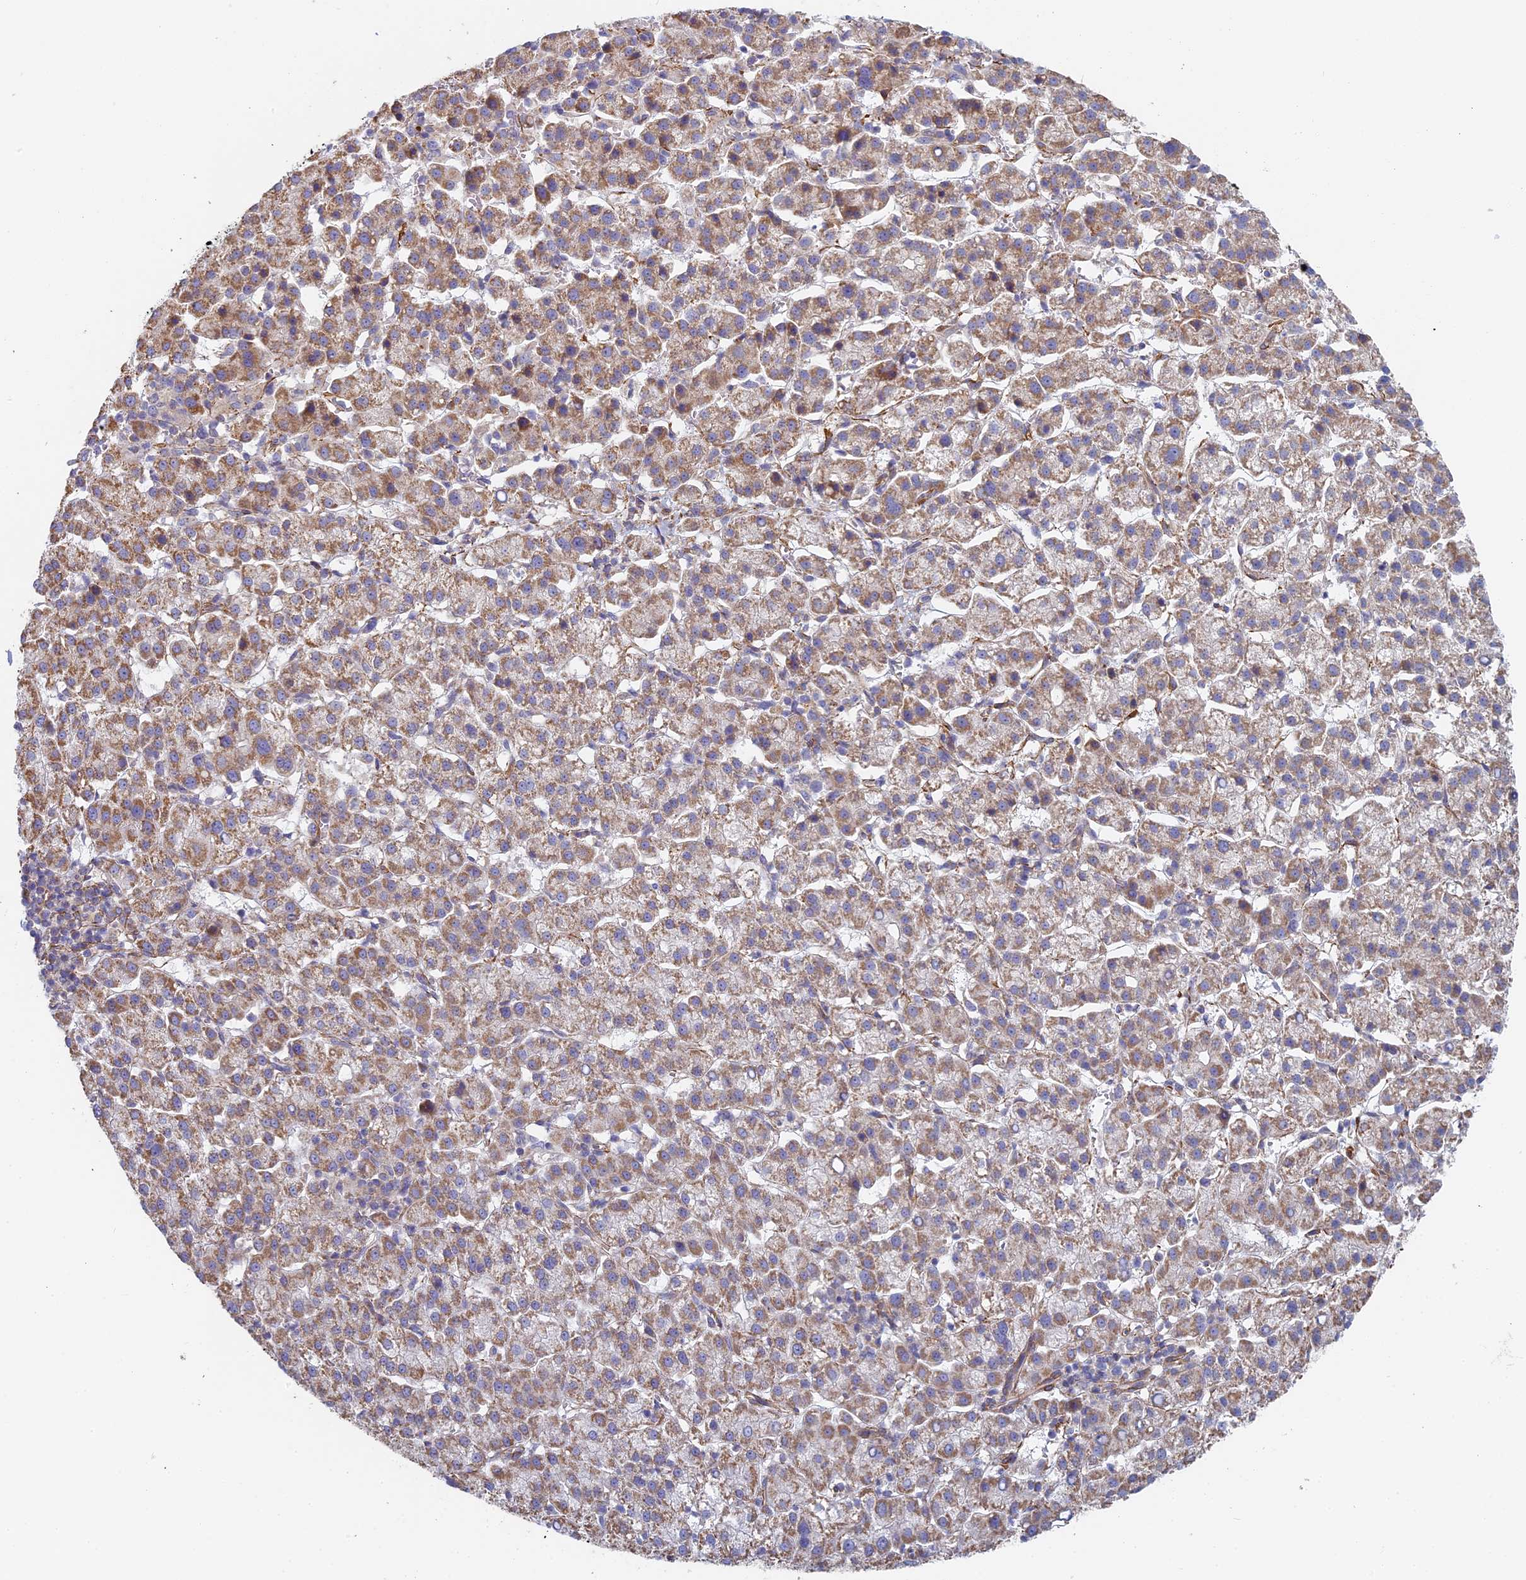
{"staining": {"intensity": "weak", "quantity": ">75%", "location": "cytoplasmic/membranous"}, "tissue": "liver cancer", "cell_type": "Tumor cells", "image_type": "cancer", "snomed": [{"axis": "morphology", "description": "Carcinoma, Hepatocellular, NOS"}, {"axis": "topography", "description": "Liver"}], "caption": "Tumor cells display weak cytoplasmic/membranous expression in approximately >75% of cells in liver cancer. The protein of interest is shown in brown color, while the nuclei are stained blue.", "gene": "DDA1", "patient": {"sex": "female", "age": 58}}